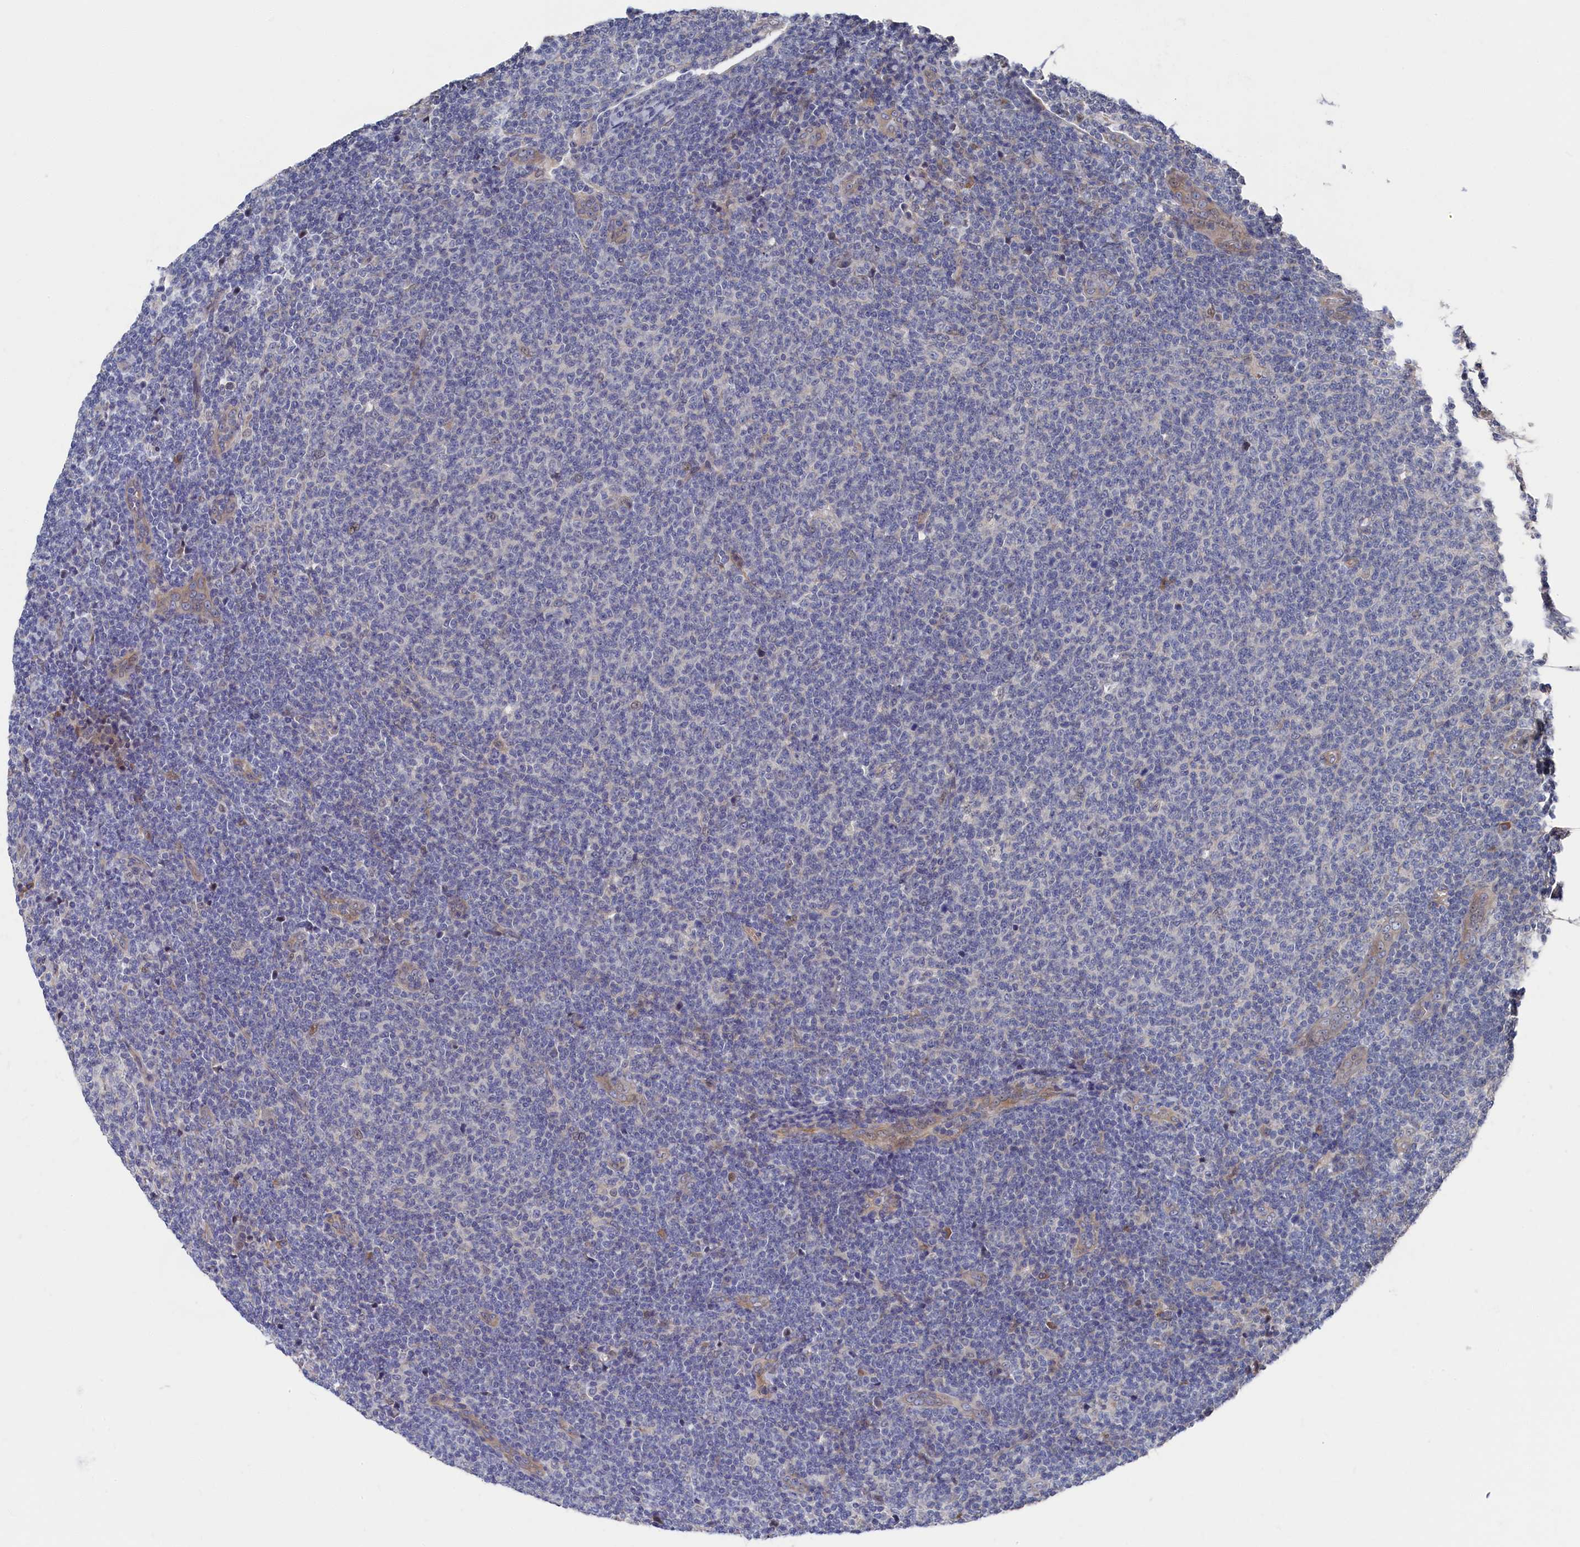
{"staining": {"intensity": "negative", "quantity": "none", "location": "none"}, "tissue": "lymphoma", "cell_type": "Tumor cells", "image_type": "cancer", "snomed": [{"axis": "morphology", "description": "Malignant lymphoma, non-Hodgkin's type, Low grade"}, {"axis": "topography", "description": "Lymph node"}], "caption": "Immunohistochemistry image of low-grade malignant lymphoma, non-Hodgkin's type stained for a protein (brown), which displays no positivity in tumor cells. (IHC, brightfield microscopy, high magnification).", "gene": "CYB5D2", "patient": {"sex": "male", "age": 66}}